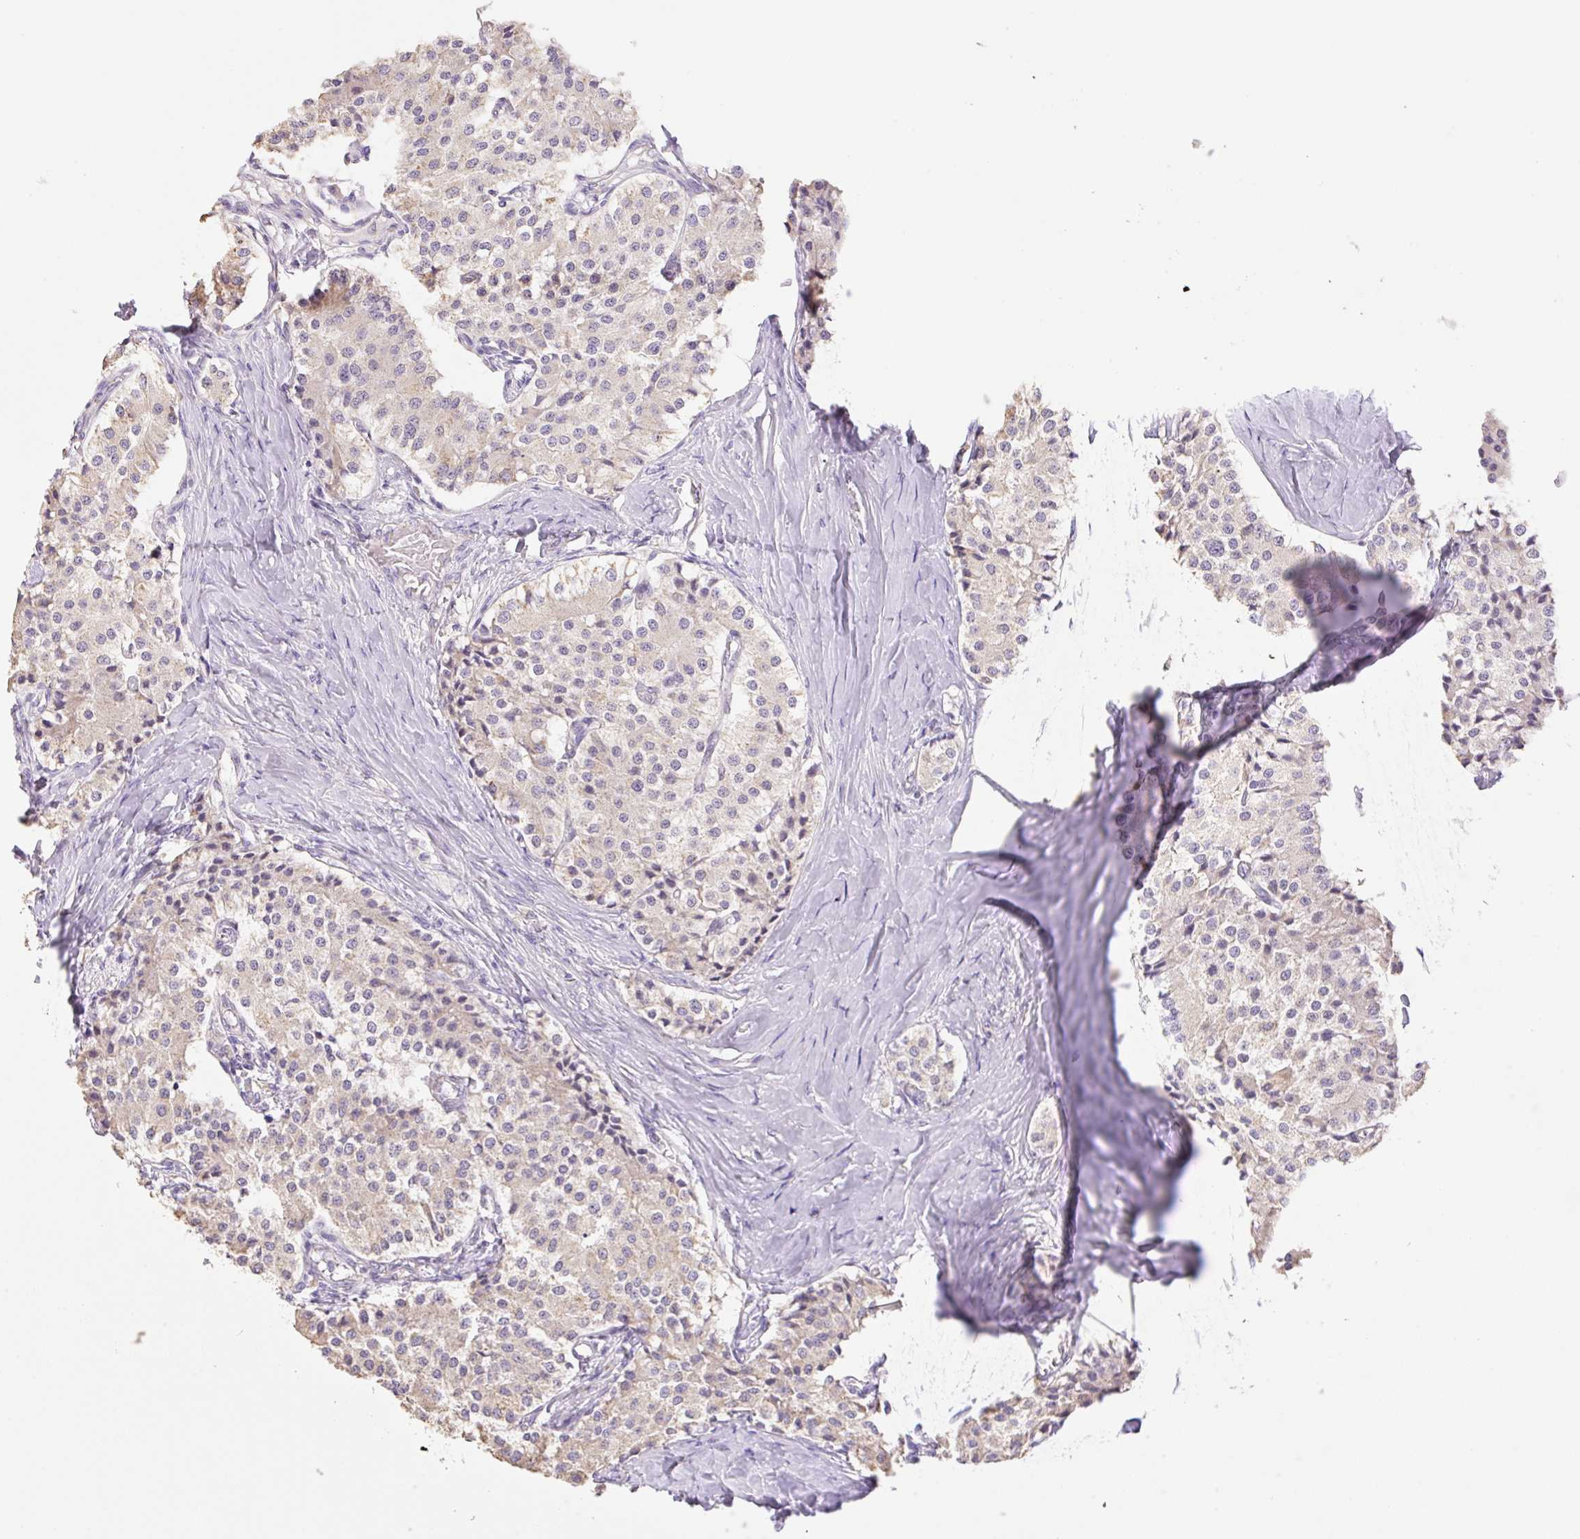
{"staining": {"intensity": "negative", "quantity": "none", "location": "none"}, "tissue": "carcinoid", "cell_type": "Tumor cells", "image_type": "cancer", "snomed": [{"axis": "morphology", "description": "Carcinoid, malignant, NOS"}, {"axis": "topography", "description": "Colon"}], "caption": "The image shows no staining of tumor cells in carcinoid.", "gene": "COPZ2", "patient": {"sex": "female", "age": 52}}